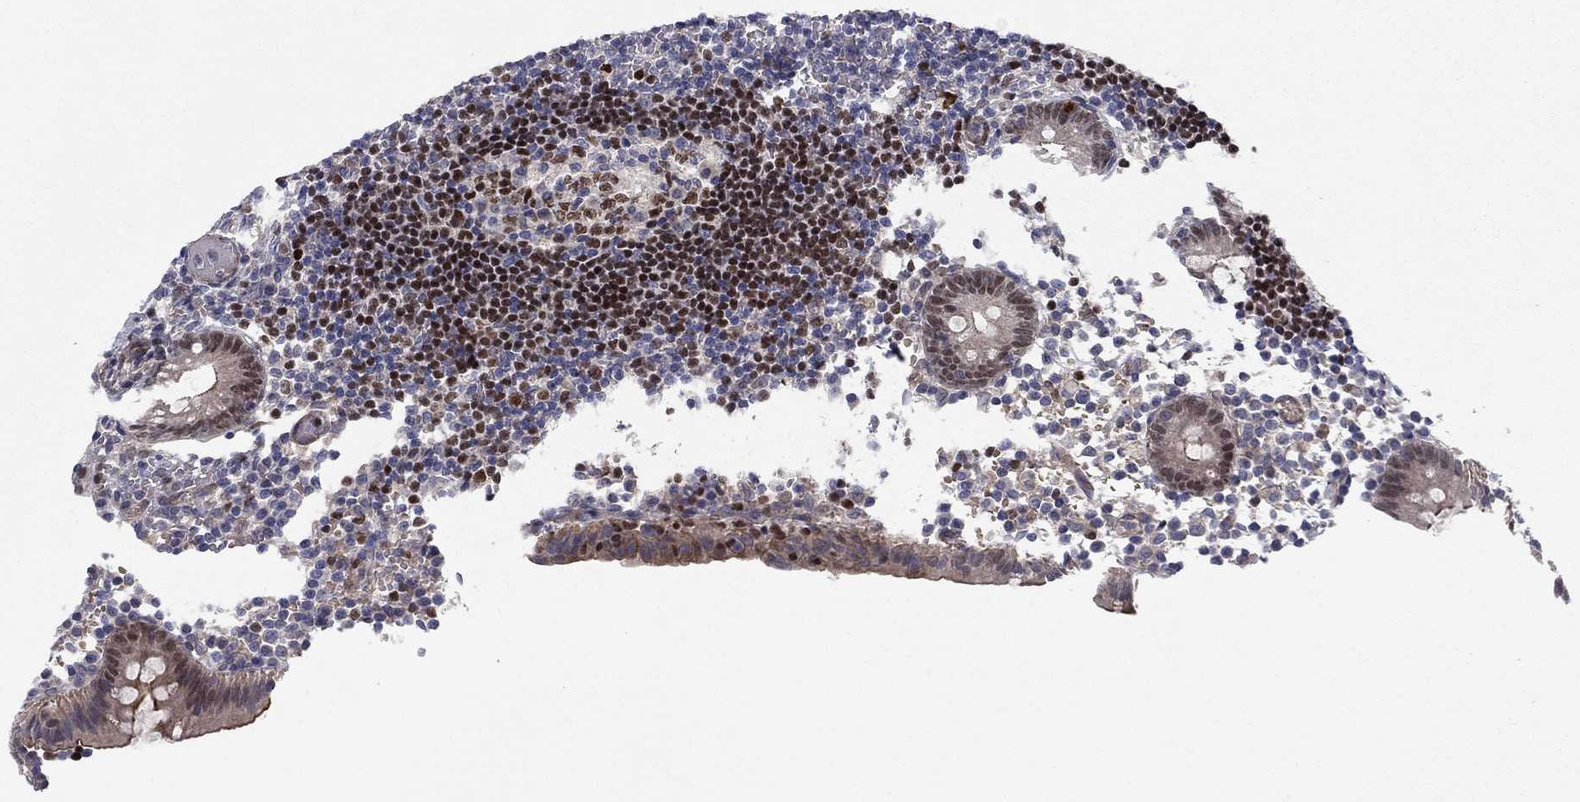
{"staining": {"intensity": "moderate", "quantity": "25%-75%", "location": "cytoplasmic/membranous"}, "tissue": "appendix", "cell_type": "Glandular cells", "image_type": "normal", "snomed": [{"axis": "morphology", "description": "Normal tissue, NOS"}, {"axis": "topography", "description": "Appendix"}], "caption": "Moderate cytoplasmic/membranous protein staining is seen in about 25%-75% of glandular cells in appendix.", "gene": "BCL11A", "patient": {"sex": "female", "age": 40}}